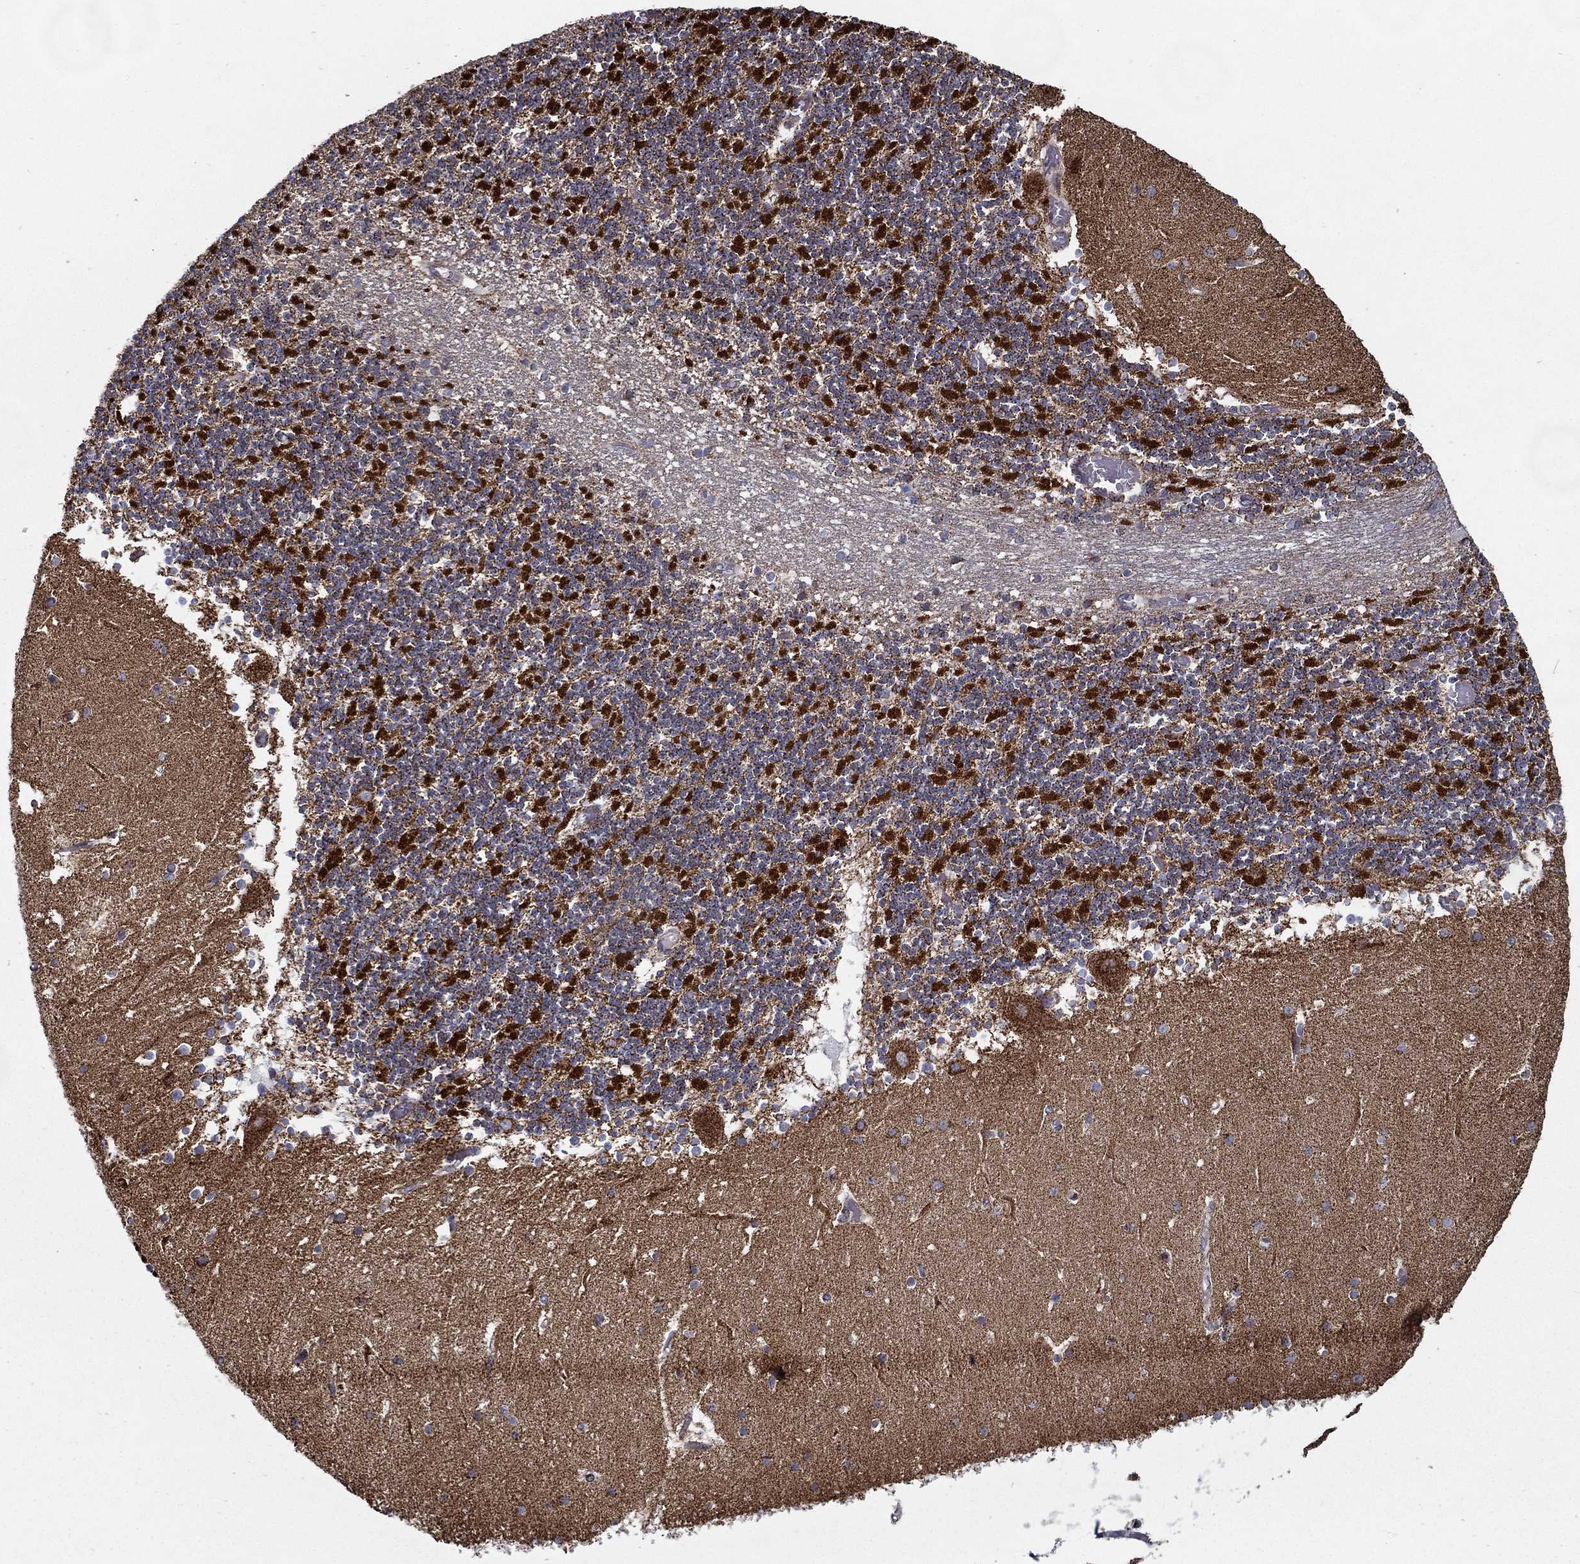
{"staining": {"intensity": "negative", "quantity": "none", "location": "none"}, "tissue": "cerebellum", "cell_type": "Cells in granular layer", "image_type": "normal", "snomed": [{"axis": "morphology", "description": "Normal tissue, NOS"}, {"axis": "topography", "description": "Cerebellum"}], "caption": "Immunohistochemistry photomicrograph of unremarkable cerebellum: human cerebellum stained with DAB reveals no significant protein staining in cells in granular layer.", "gene": "MT", "patient": {"sex": "female", "age": 28}}